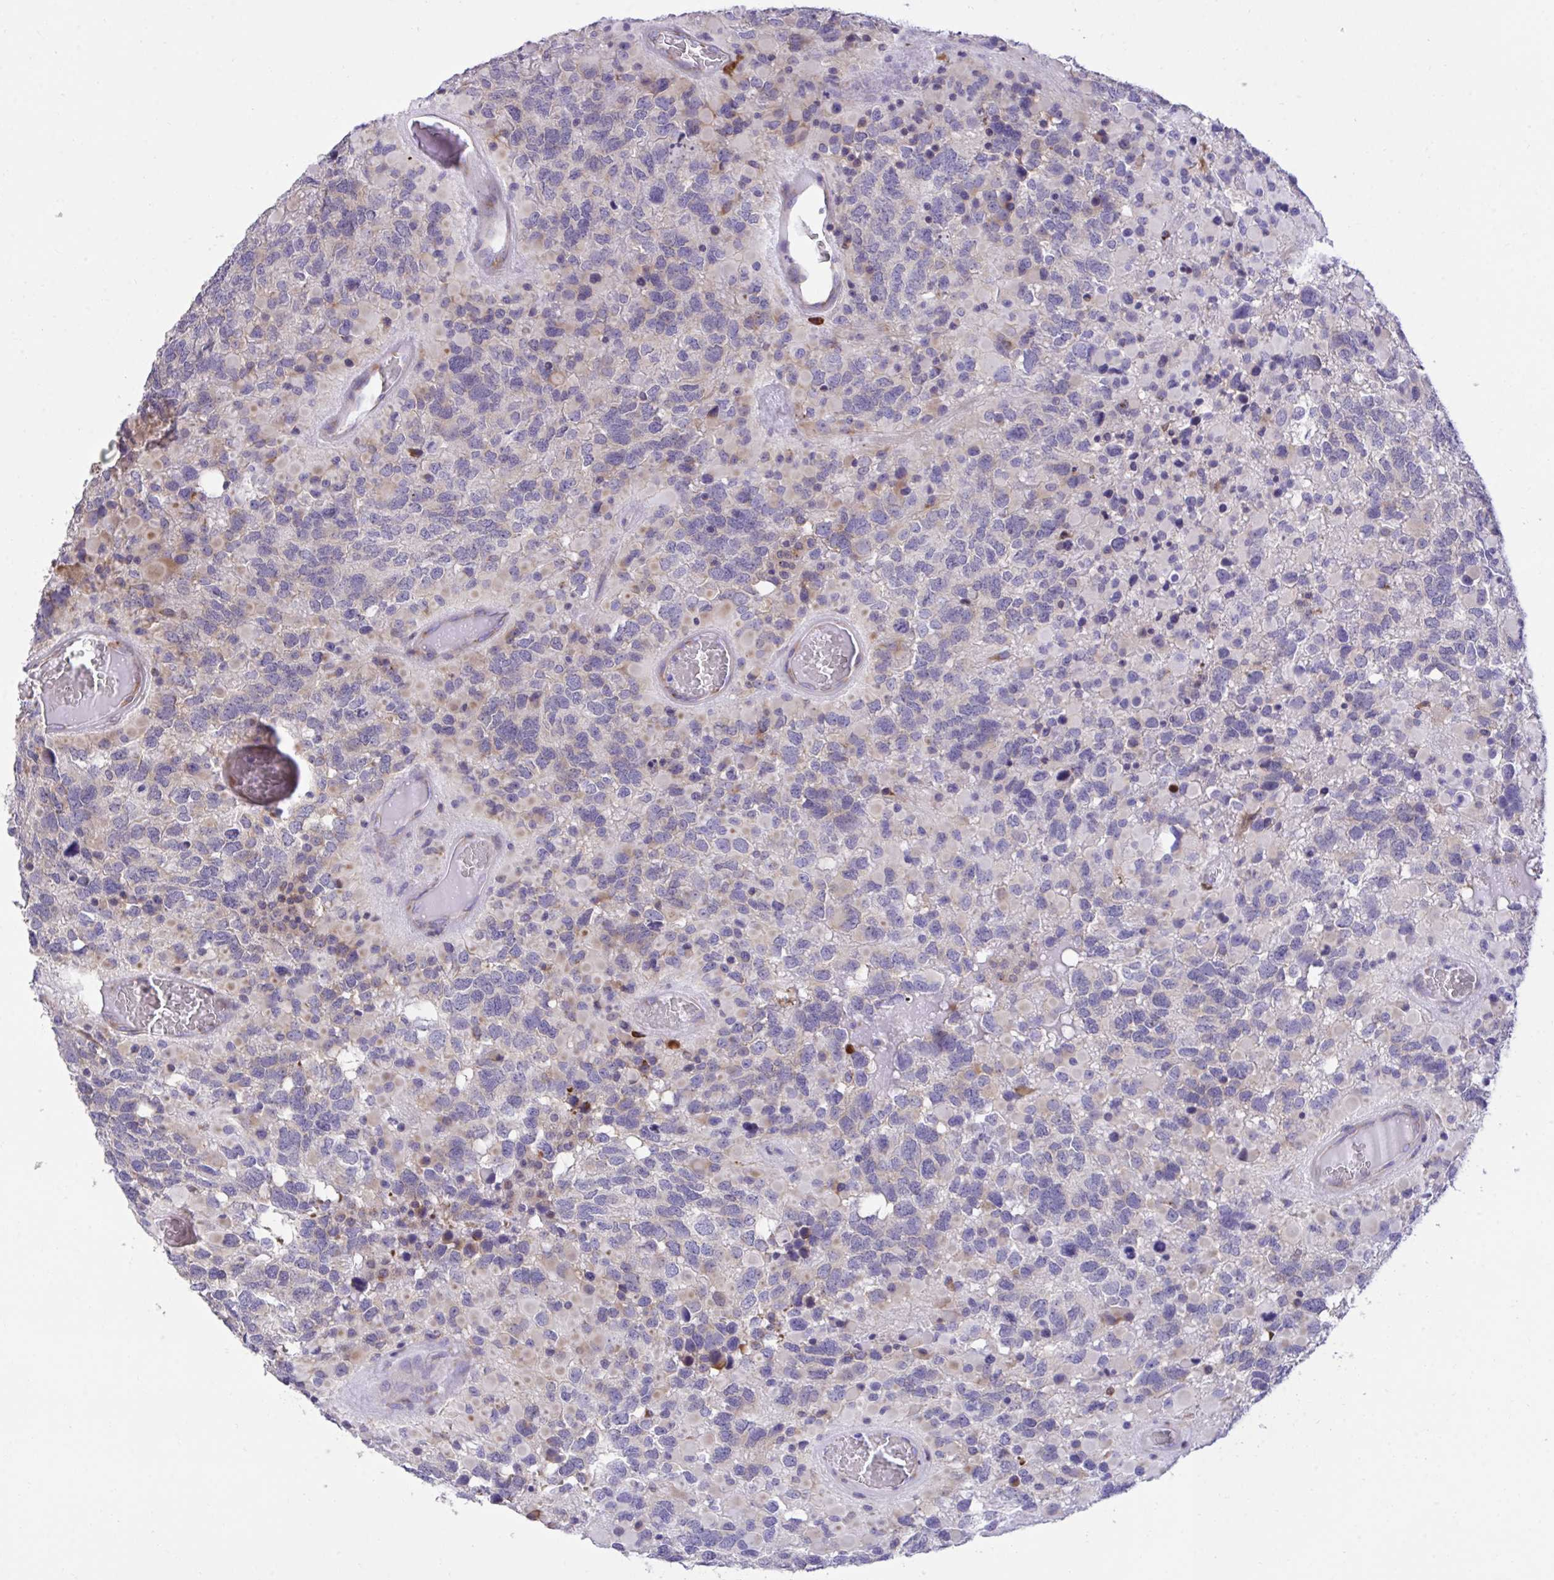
{"staining": {"intensity": "moderate", "quantity": "<25%", "location": "cytoplasmic/membranous"}, "tissue": "glioma", "cell_type": "Tumor cells", "image_type": "cancer", "snomed": [{"axis": "morphology", "description": "Glioma, malignant, High grade"}, {"axis": "topography", "description": "Brain"}], "caption": "Human glioma stained for a protein (brown) exhibits moderate cytoplasmic/membranous positive staining in about <25% of tumor cells.", "gene": "RPS15", "patient": {"sex": "female", "age": 40}}